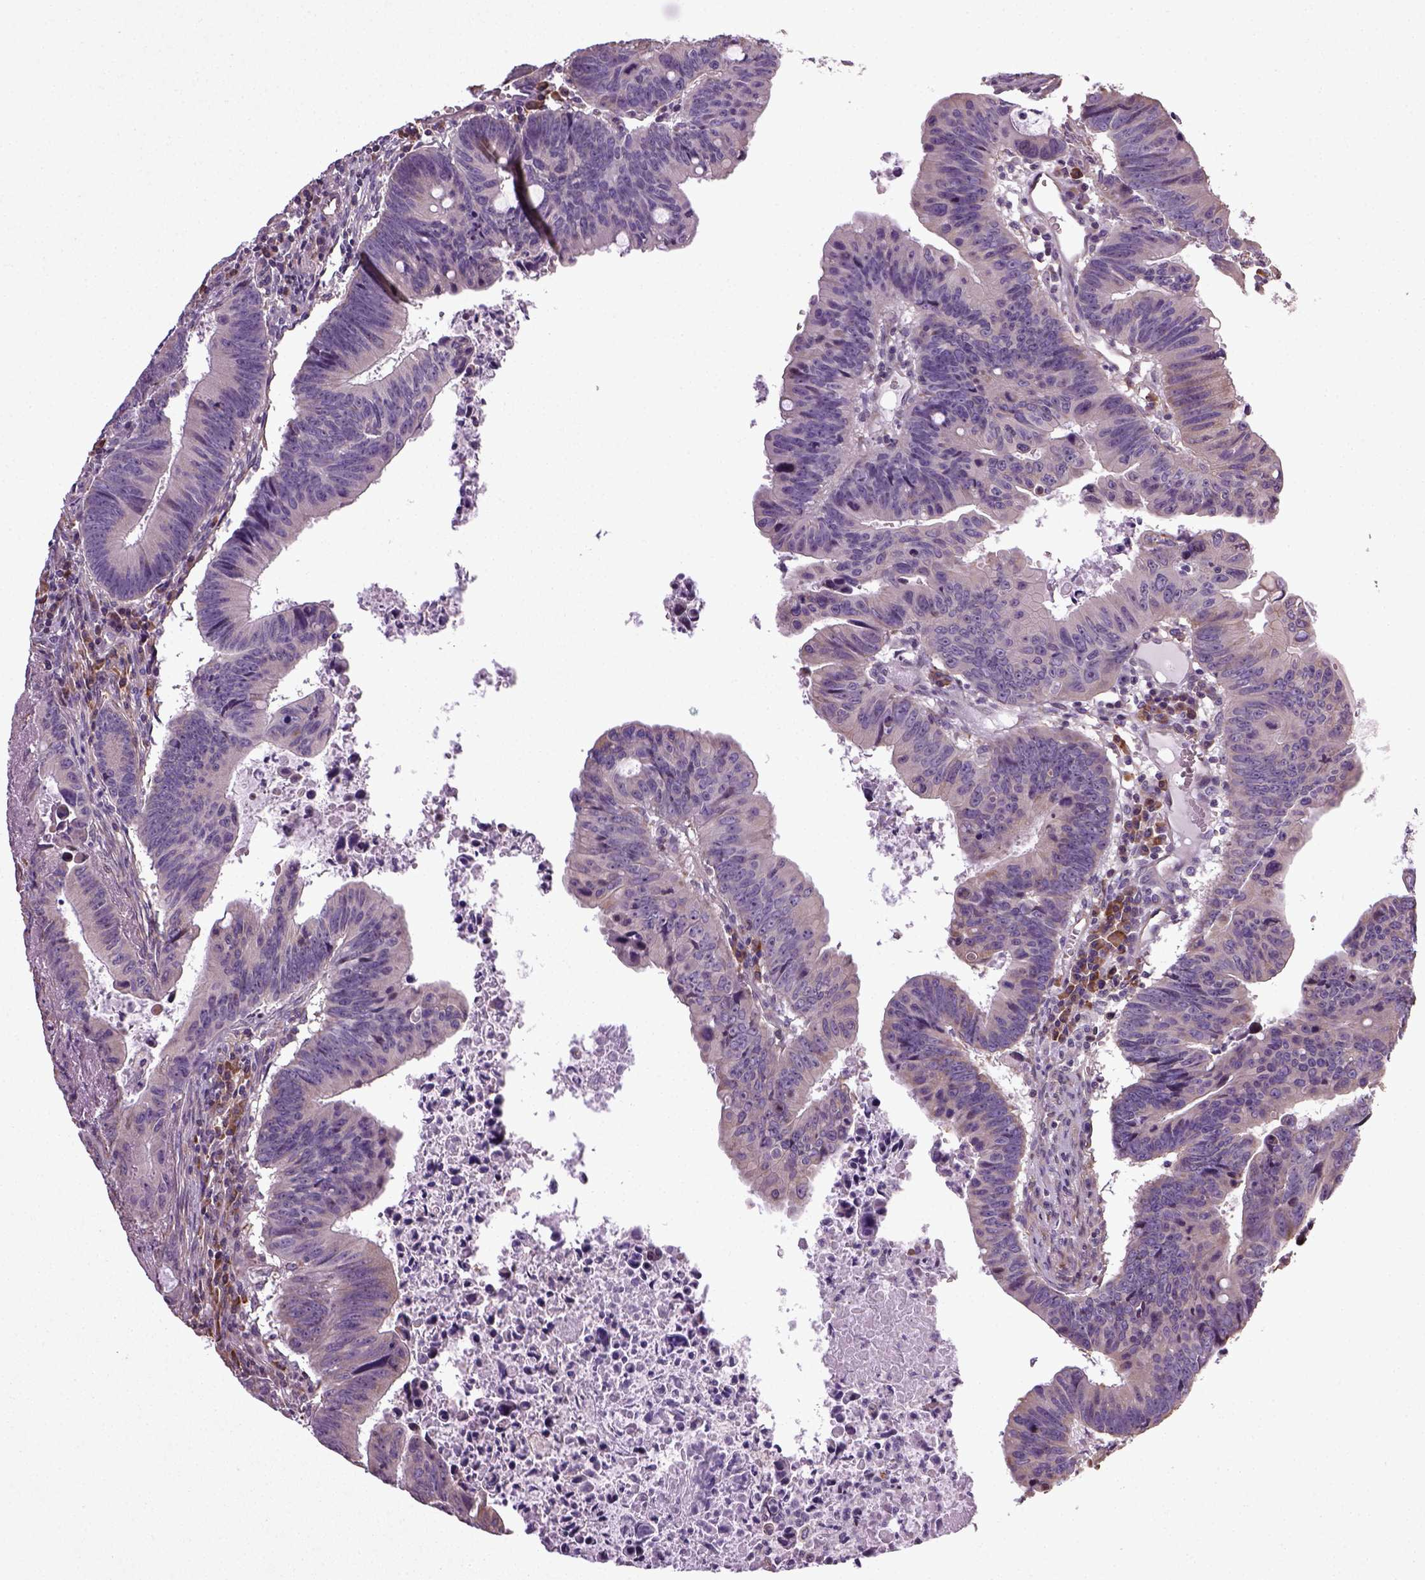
{"staining": {"intensity": "negative", "quantity": "none", "location": "none"}, "tissue": "colorectal cancer", "cell_type": "Tumor cells", "image_type": "cancer", "snomed": [{"axis": "morphology", "description": "Adenocarcinoma, NOS"}, {"axis": "topography", "description": "Colon"}], "caption": "IHC micrograph of human colorectal adenocarcinoma stained for a protein (brown), which displays no staining in tumor cells. (Brightfield microscopy of DAB IHC at high magnification).", "gene": "TPRG1", "patient": {"sex": "female", "age": 87}}